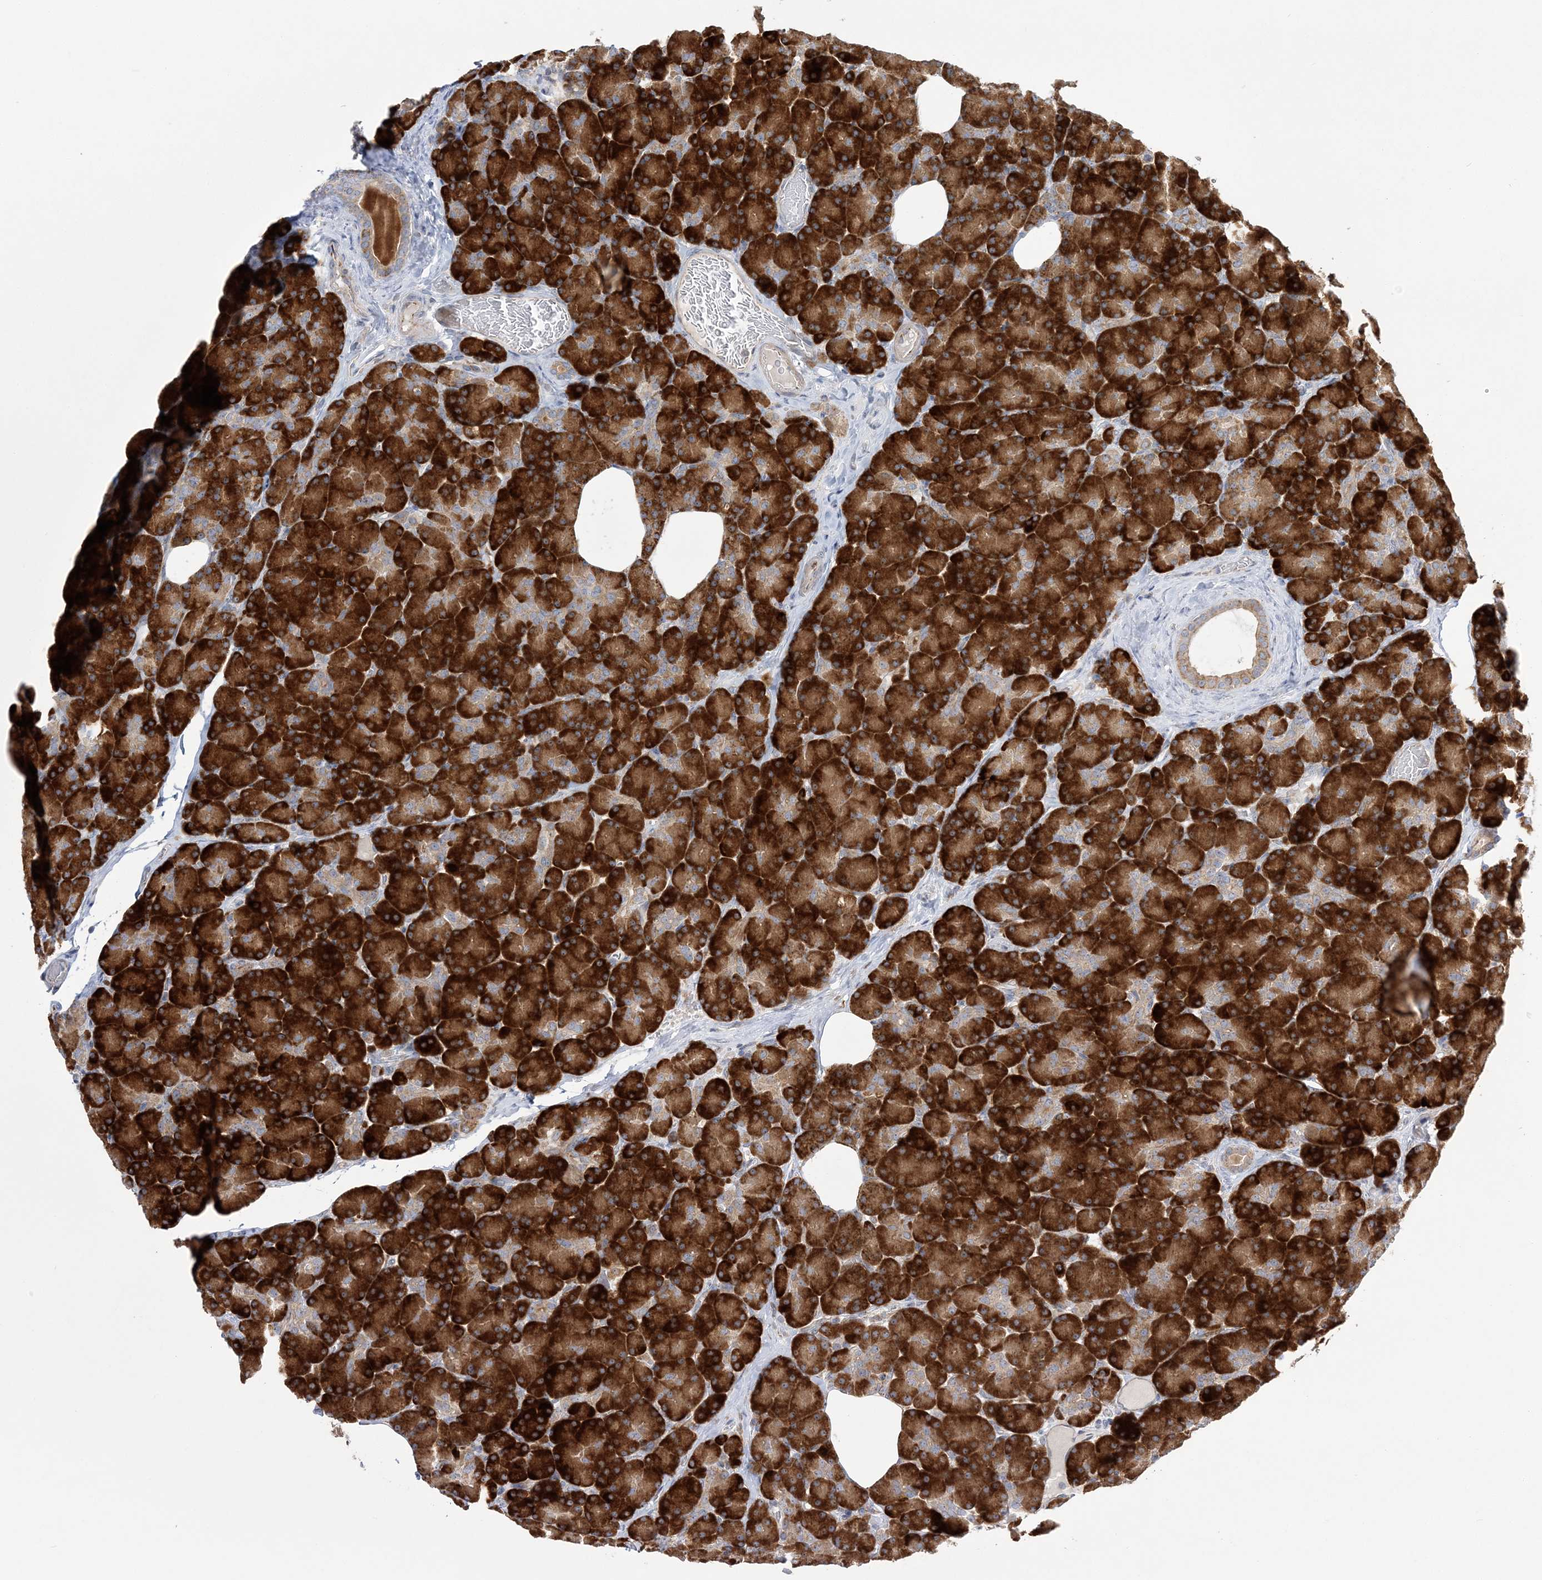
{"staining": {"intensity": "strong", "quantity": ">75%", "location": "cytoplasmic/membranous"}, "tissue": "pancreas", "cell_type": "Exocrine glandular cells", "image_type": "normal", "snomed": [{"axis": "morphology", "description": "Normal tissue, NOS"}, {"axis": "topography", "description": "Pancreas"}], "caption": "Immunohistochemistry (DAB (3,3'-diaminobenzidine)) staining of benign human pancreas displays strong cytoplasmic/membranous protein positivity in about >75% of exocrine glandular cells.", "gene": "MMADHC", "patient": {"sex": "female", "age": 43}}